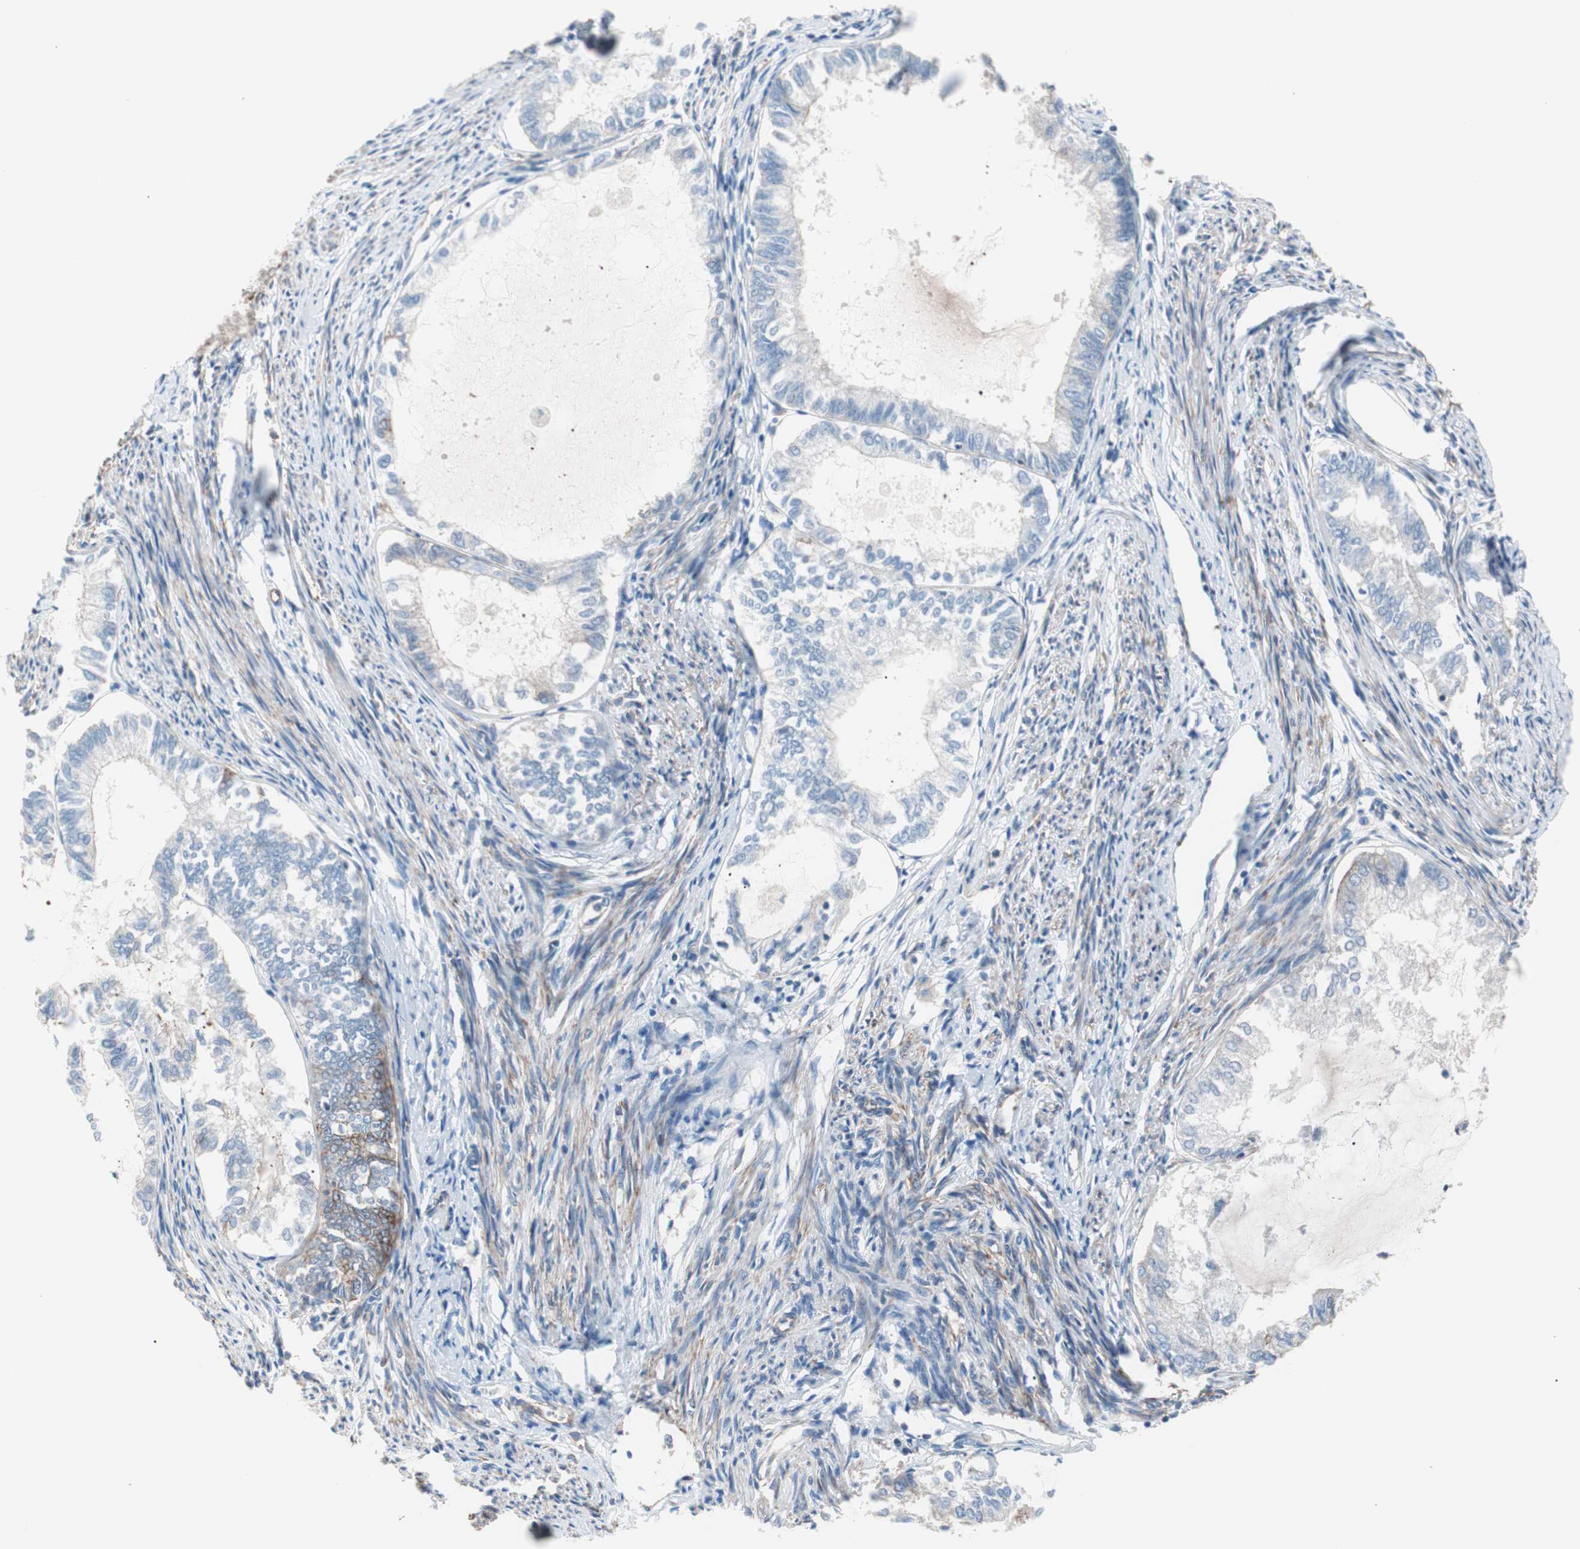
{"staining": {"intensity": "weak", "quantity": "<25%", "location": "cytoplasmic/membranous"}, "tissue": "endometrial cancer", "cell_type": "Tumor cells", "image_type": "cancer", "snomed": [{"axis": "morphology", "description": "Adenocarcinoma, NOS"}, {"axis": "topography", "description": "Endometrium"}], "caption": "Image shows no protein expression in tumor cells of adenocarcinoma (endometrial) tissue. (Brightfield microscopy of DAB (3,3'-diaminobenzidine) immunohistochemistry at high magnification).", "gene": "GPR160", "patient": {"sex": "female", "age": 86}}